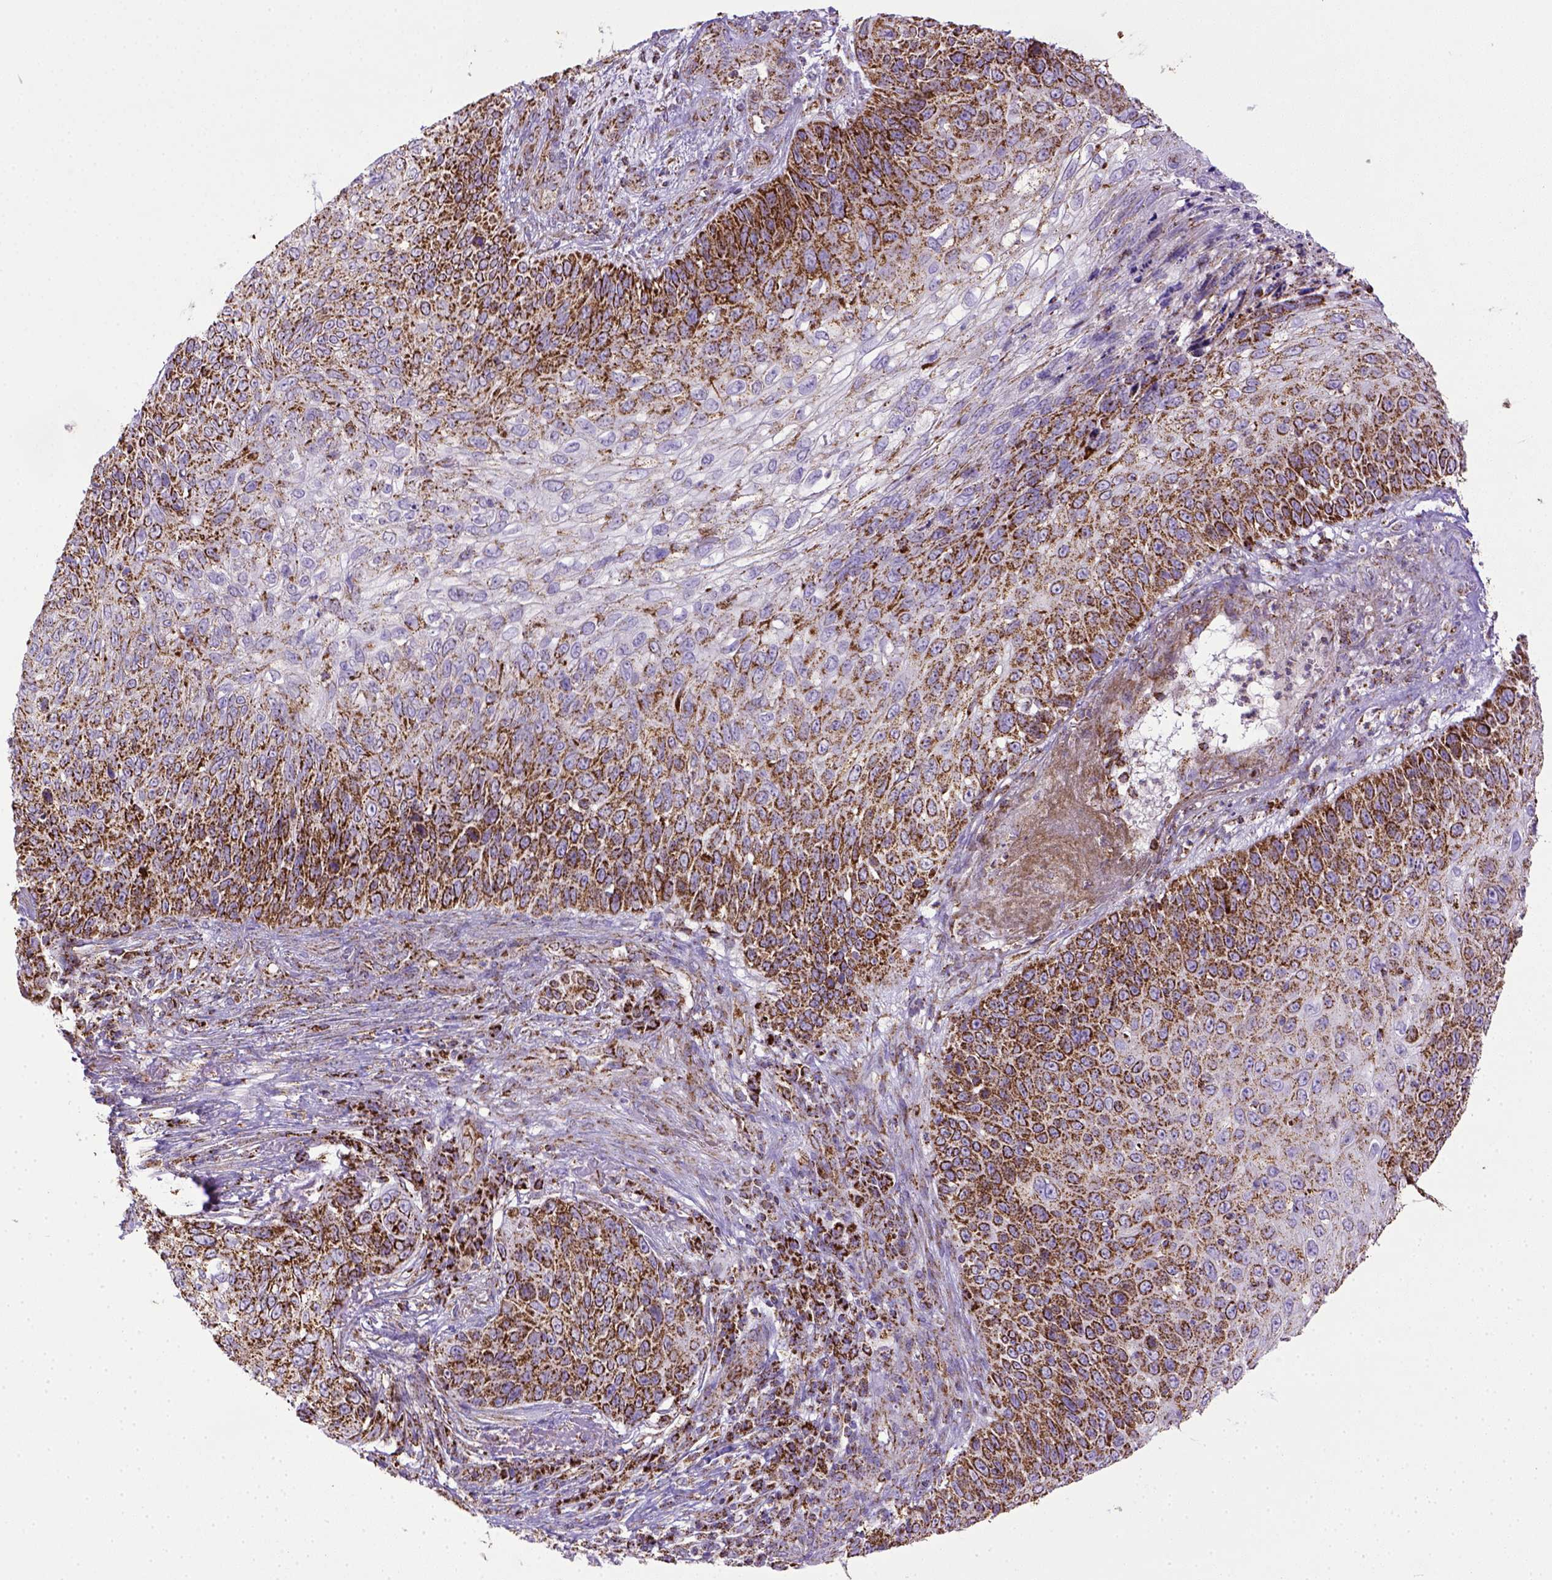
{"staining": {"intensity": "strong", "quantity": ">75%", "location": "cytoplasmic/membranous"}, "tissue": "skin cancer", "cell_type": "Tumor cells", "image_type": "cancer", "snomed": [{"axis": "morphology", "description": "Squamous cell carcinoma, NOS"}, {"axis": "topography", "description": "Skin"}], "caption": "Immunohistochemistry (IHC) (DAB (3,3'-diaminobenzidine)) staining of human squamous cell carcinoma (skin) demonstrates strong cytoplasmic/membranous protein expression in approximately >75% of tumor cells. The protein of interest is shown in brown color, while the nuclei are stained blue.", "gene": "MT-CO1", "patient": {"sex": "male", "age": 92}}